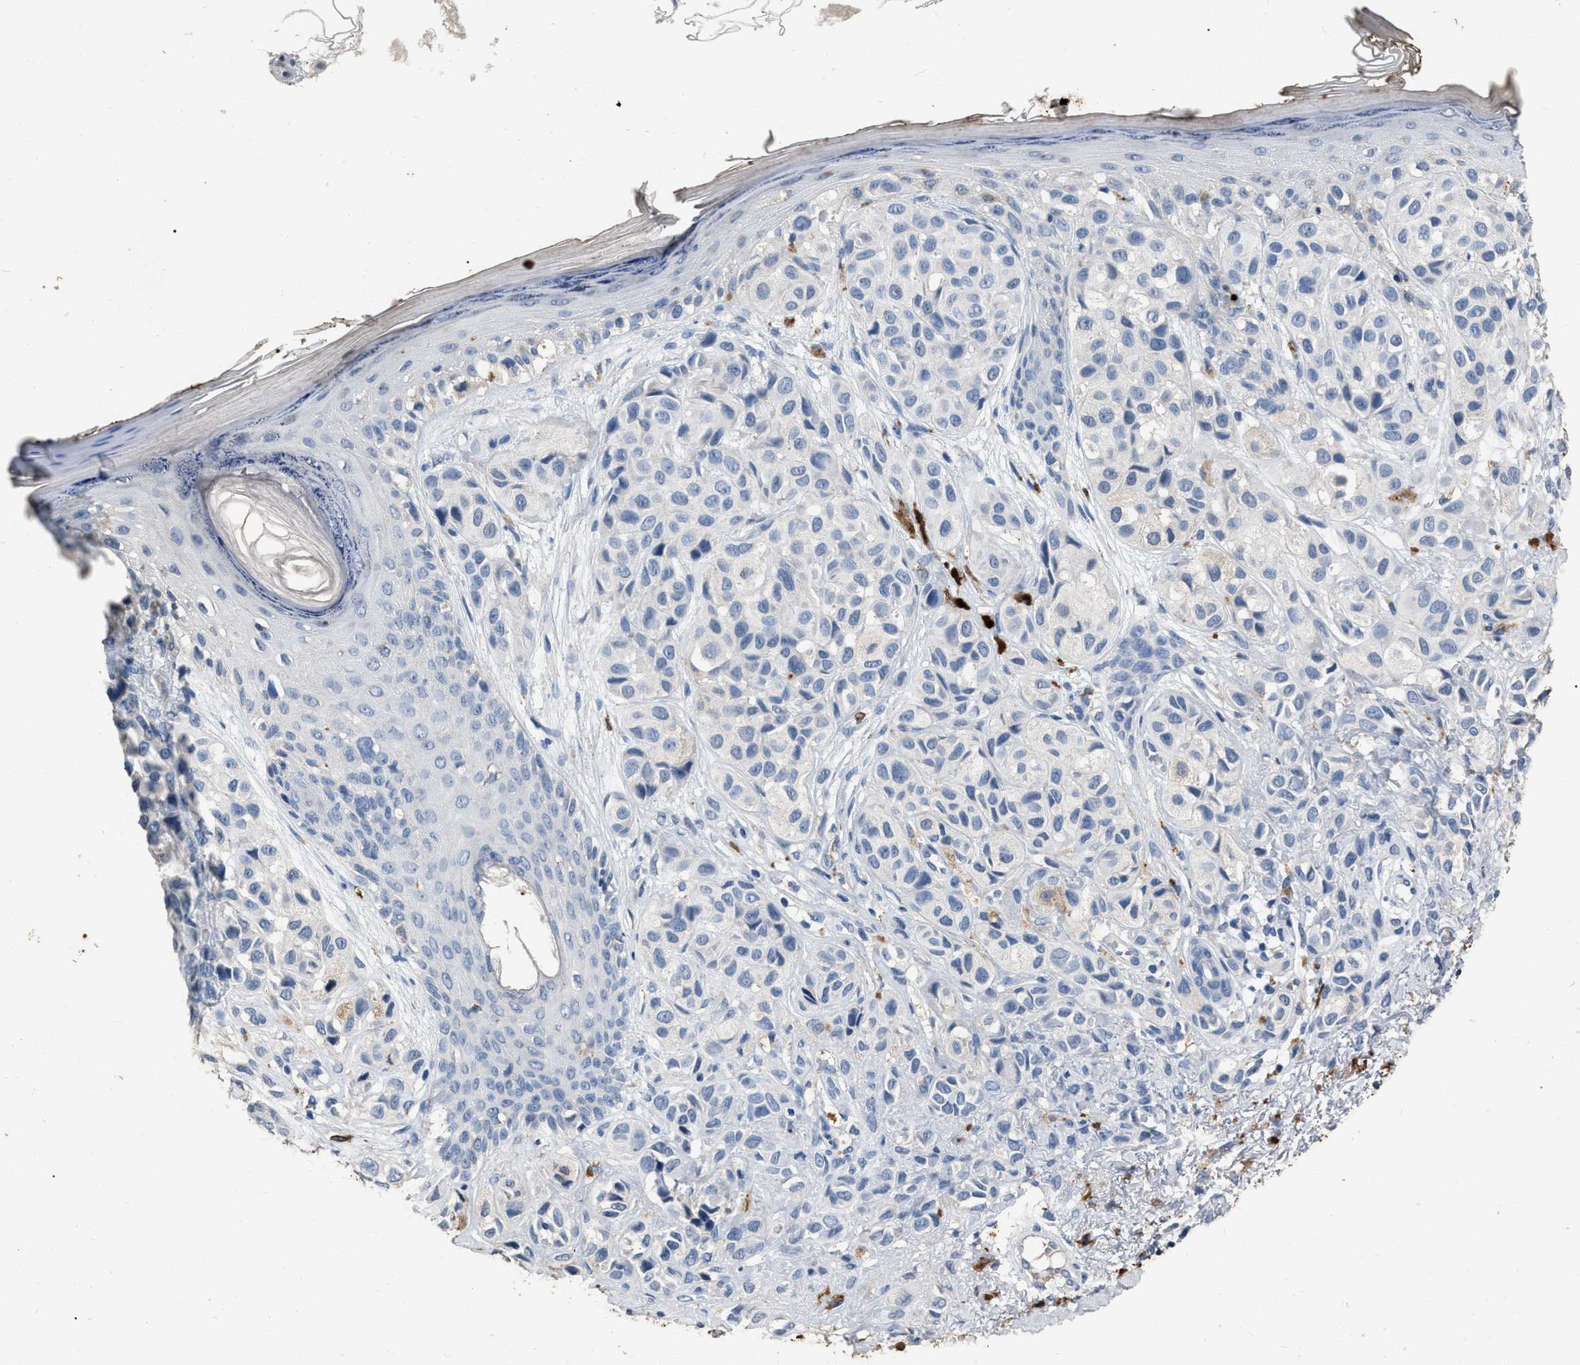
{"staining": {"intensity": "negative", "quantity": "none", "location": "none"}, "tissue": "melanoma", "cell_type": "Tumor cells", "image_type": "cancer", "snomed": [{"axis": "morphology", "description": "Malignant melanoma, NOS"}, {"axis": "topography", "description": "Skin"}], "caption": "A high-resolution photomicrograph shows IHC staining of melanoma, which displays no significant staining in tumor cells. (DAB (3,3'-diaminobenzidine) IHC, high magnification).", "gene": "HABP2", "patient": {"sex": "female", "age": 58}}